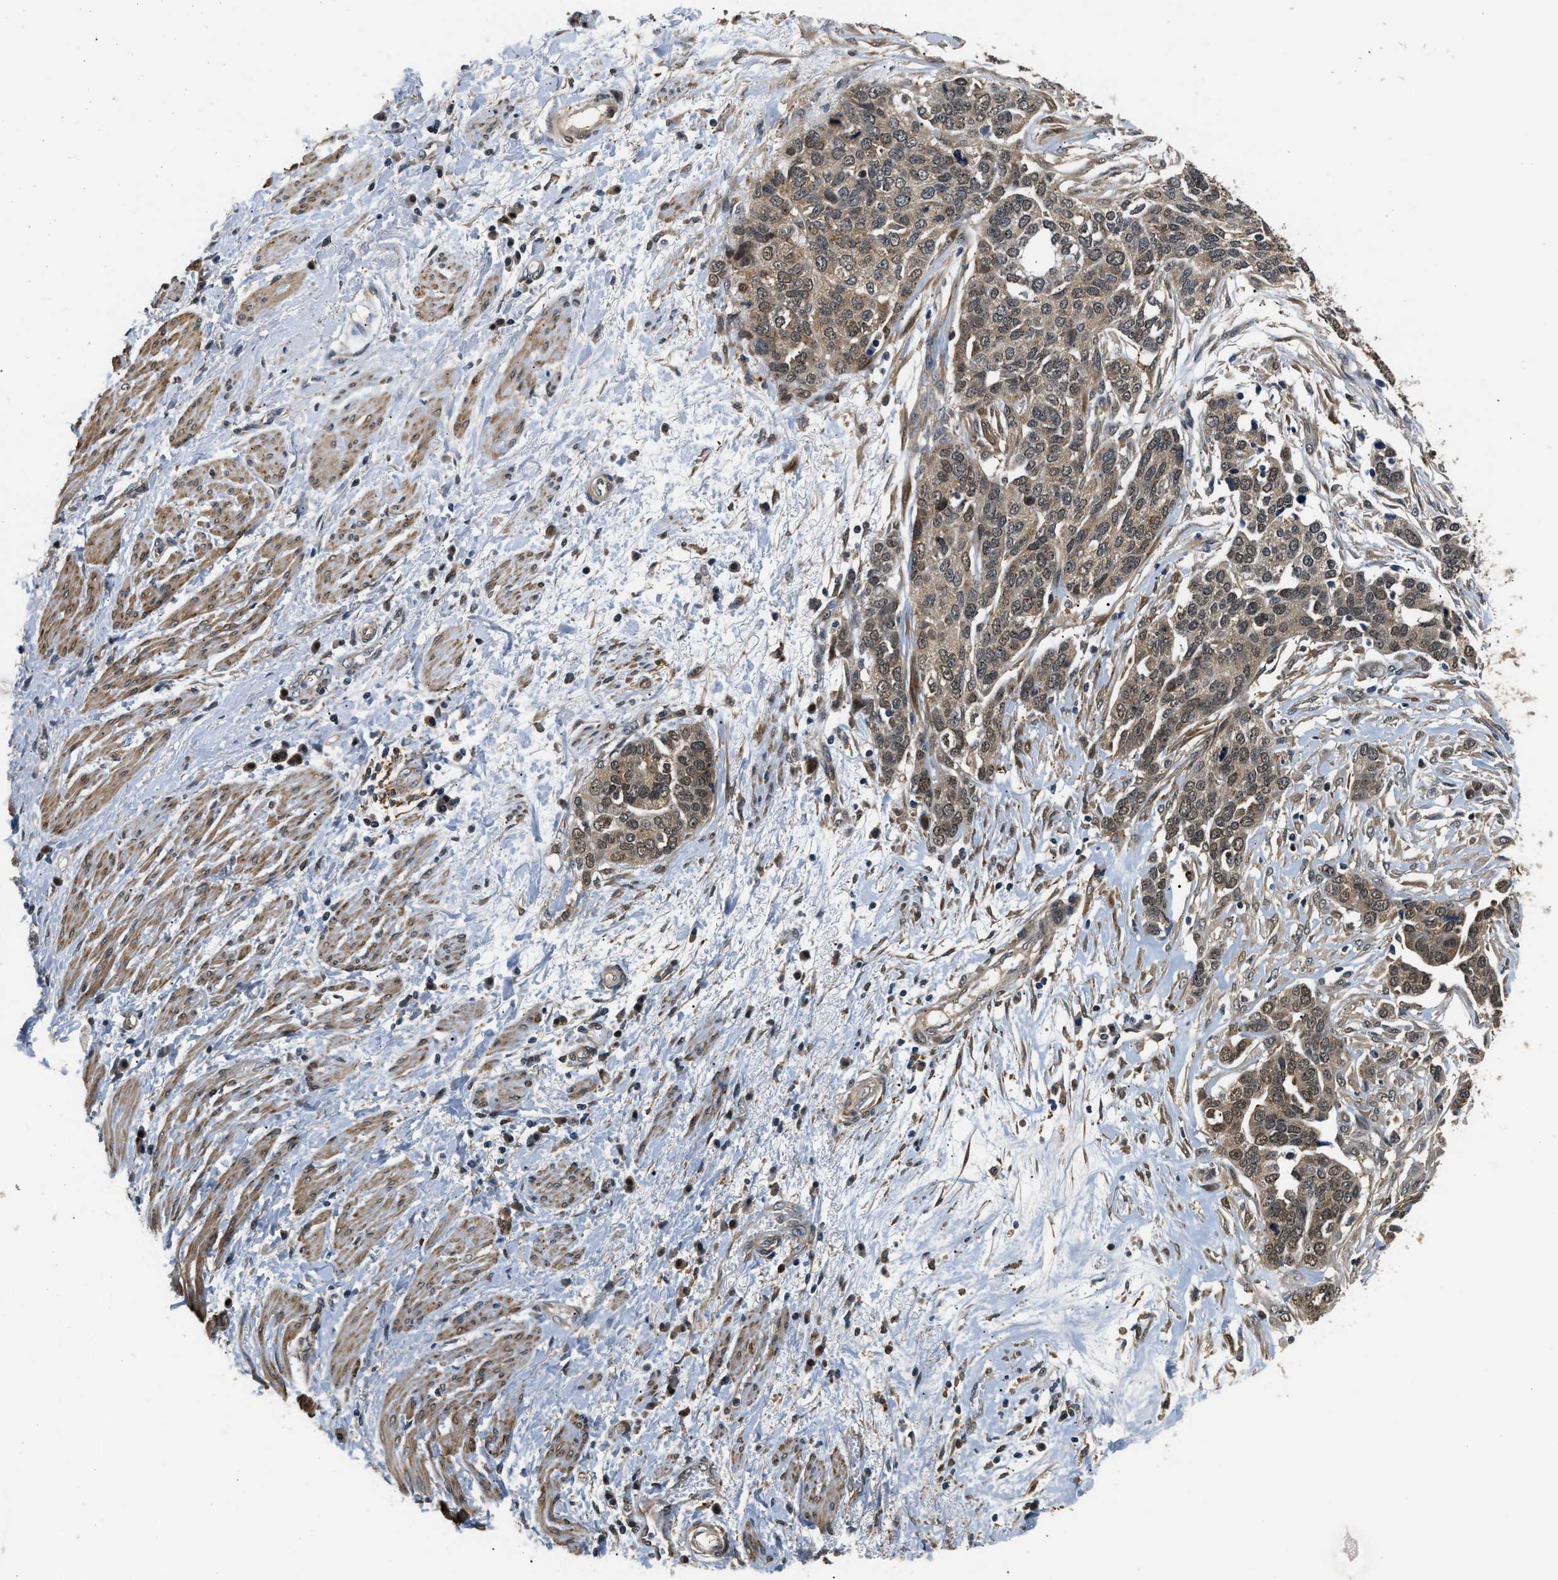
{"staining": {"intensity": "weak", "quantity": ">75%", "location": "cytoplasmic/membranous,nuclear"}, "tissue": "ovarian cancer", "cell_type": "Tumor cells", "image_type": "cancer", "snomed": [{"axis": "morphology", "description": "Cystadenocarcinoma, serous, NOS"}, {"axis": "topography", "description": "Ovary"}], "caption": "Brown immunohistochemical staining in human ovarian cancer reveals weak cytoplasmic/membranous and nuclear expression in approximately >75% of tumor cells.", "gene": "LARP6", "patient": {"sex": "female", "age": 44}}